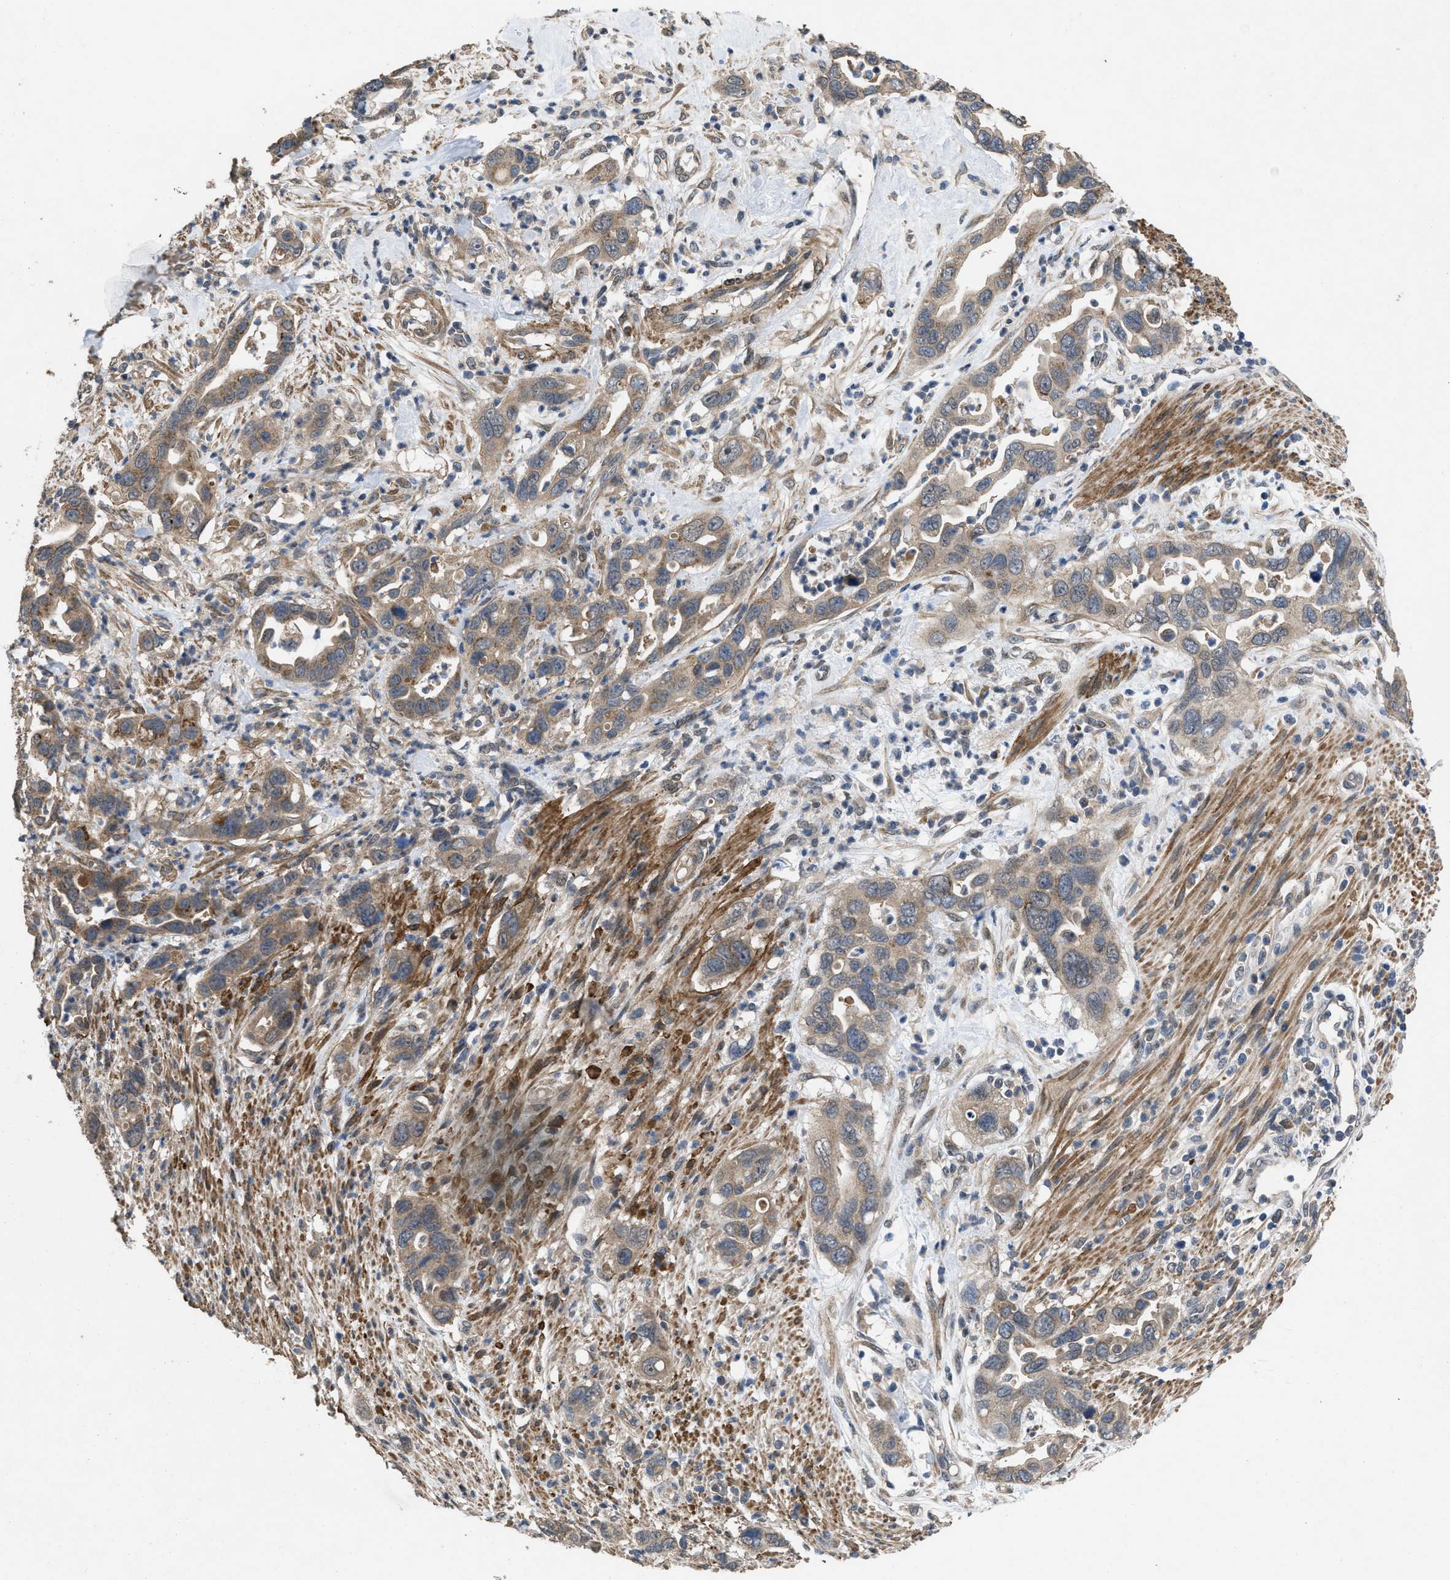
{"staining": {"intensity": "moderate", "quantity": ">75%", "location": "cytoplasmic/membranous"}, "tissue": "pancreatic cancer", "cell_type": "Tumor cells", "image_type": "cancer", "snomed": [{"axis": "morphology", "description": "Adenocarcinoma, NOS"}, {"axis": "topography", "description": "Pancreas"}], "caption": "Protein analysis of pancreatic adenocarcinoma tissue reveals moderate cytoplasmic/membranous expression in about >75% of tumor cells.", "gene": "ARL6", "patient": {"sex": "female", "age": 70}}